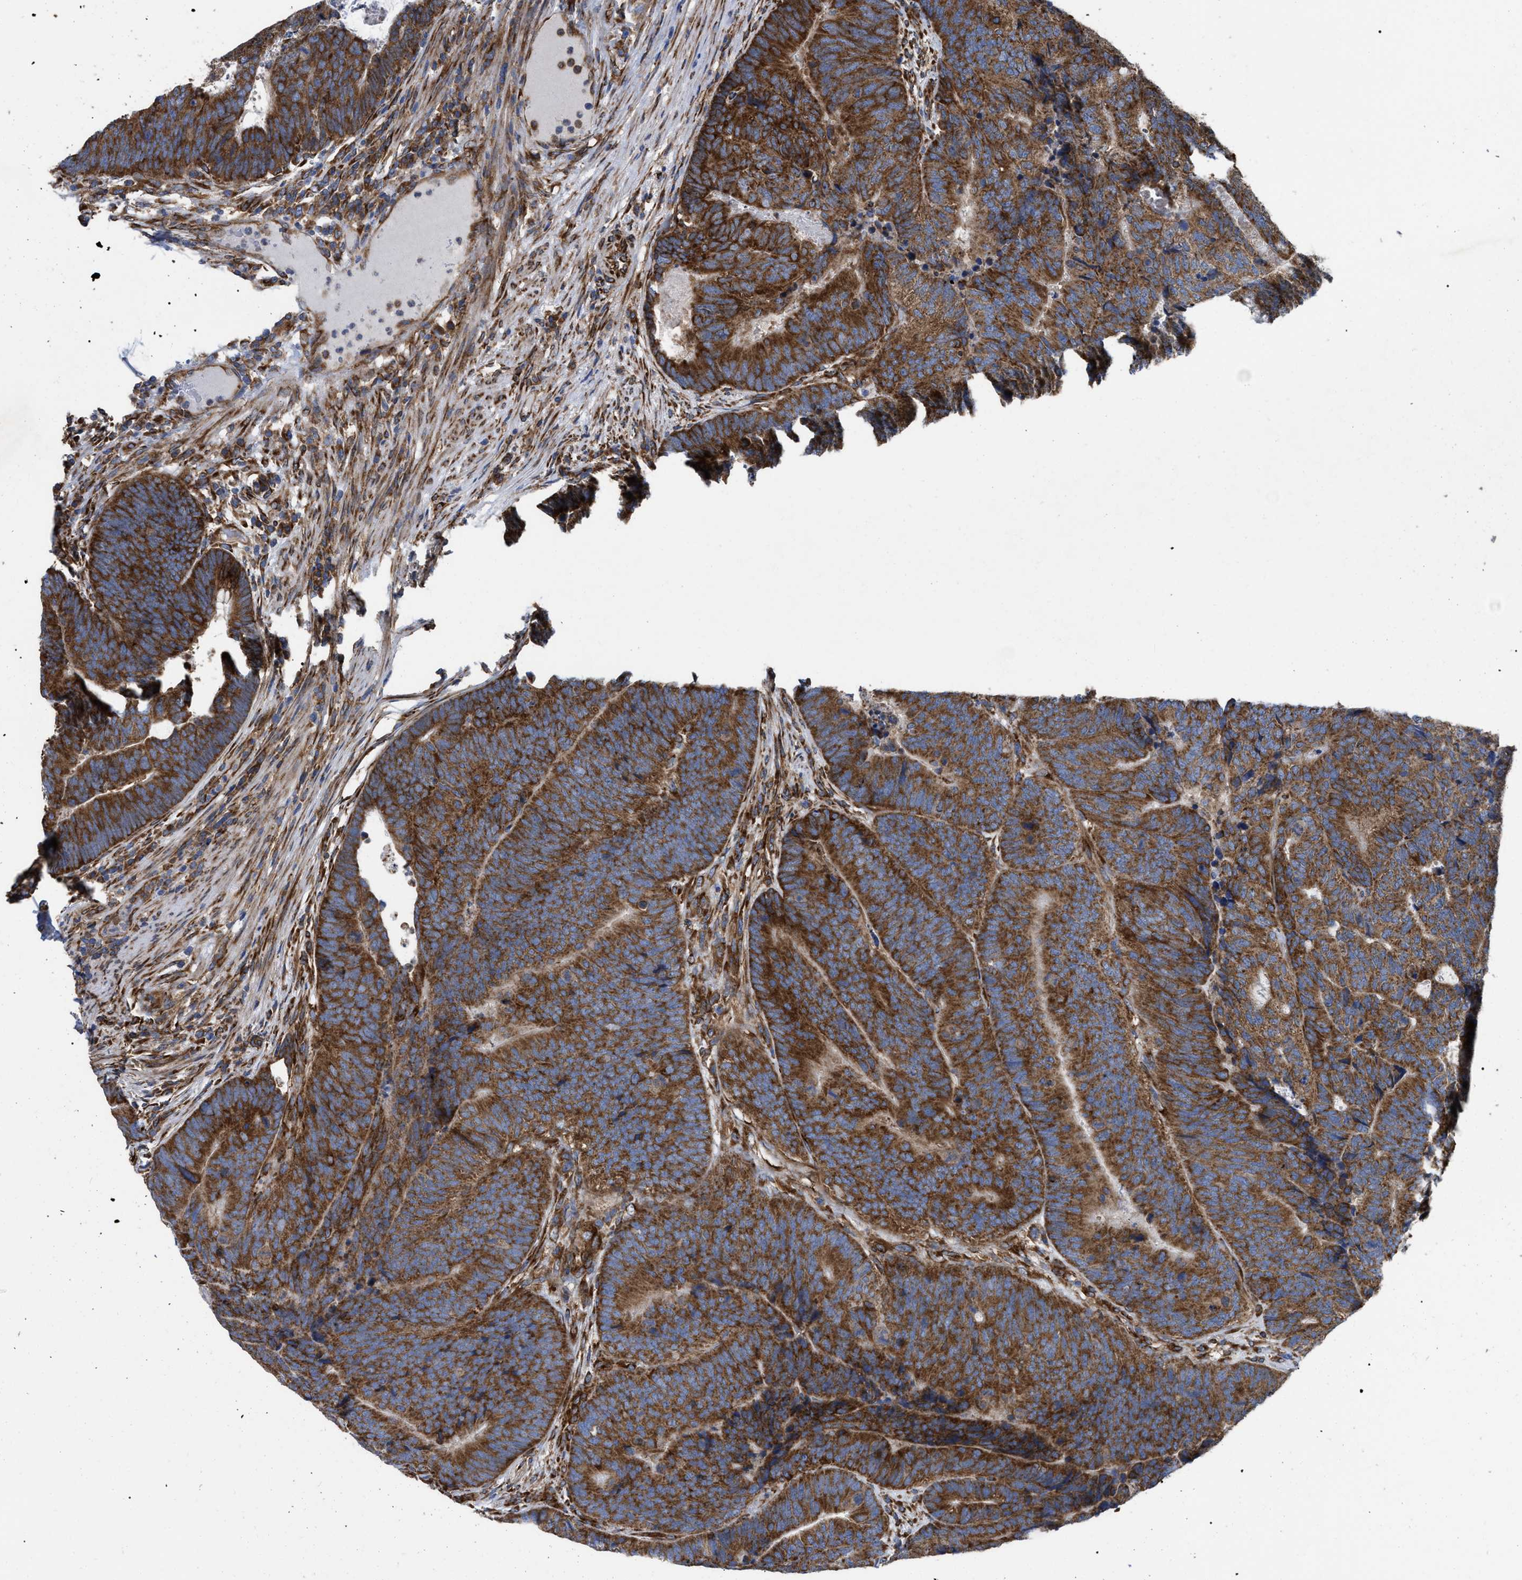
{"staining": {"intensity": "strong", "quantity": ">75%", "location": "cytoplasmic/membranous"}, "tissue": "colorectal cancer", "cell_type": "Tumor cells", "image_type": "cancer", "snomed": [{"axis": "morphology", "description": "Adenocarcinoma, NOS"}, {"axis": "topography", "description": "Colon"}], "caption": "DAB immunohistochemical staining of colorectal adenocarcinoma exhibits strong cytoplasmic/membranous protein positivity in approximately >75% of tumor cells.", "gene": "FAM120A", "patient": {"sex": "female", "age": 67}}